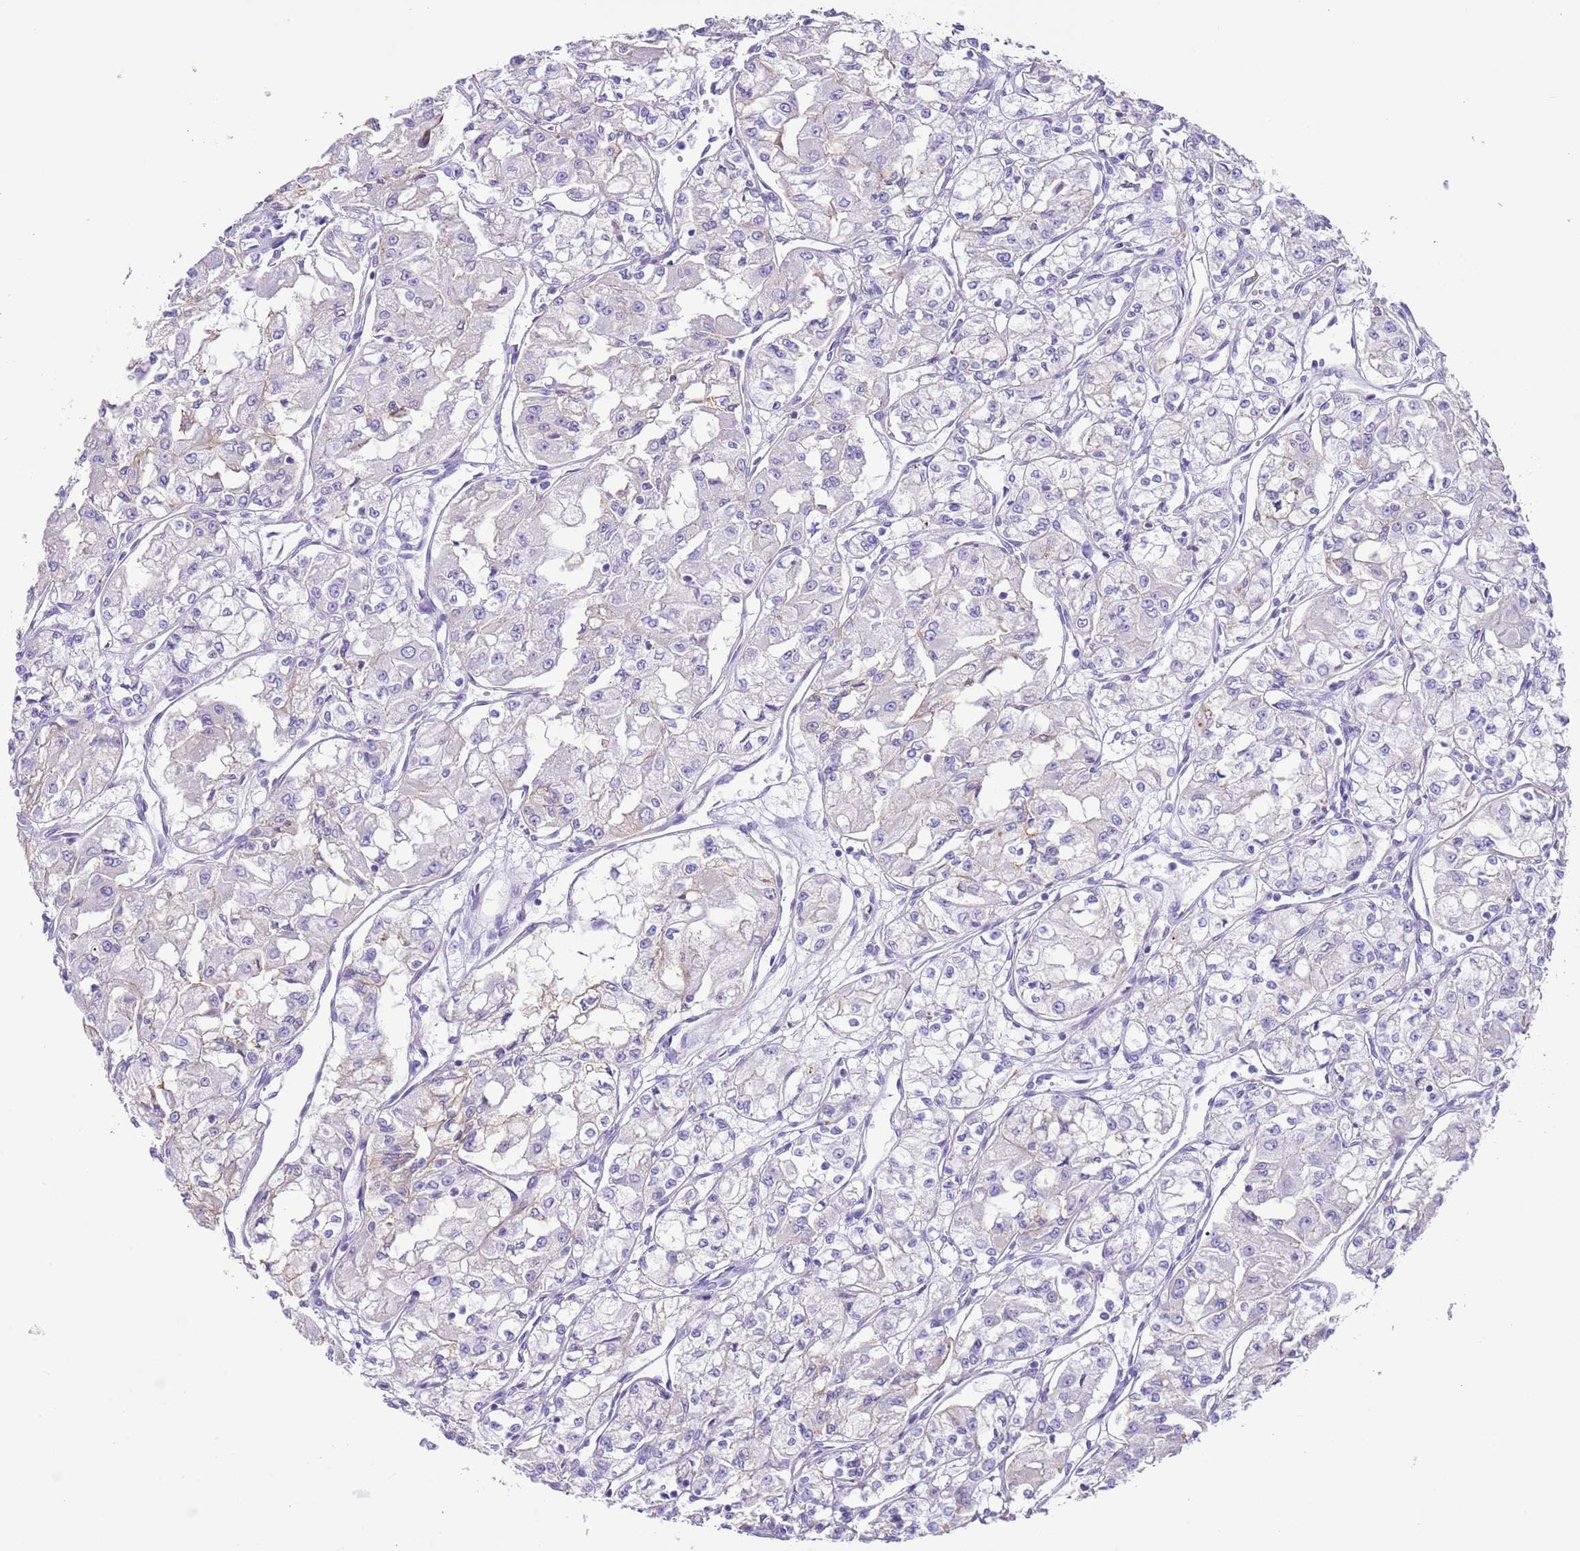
{"staining": {"intensity": "negative", "quantity": "none", "location": "none"}, "tissue": "renal cancer", "cell_type": "Tumor cells", "image_type": "cancer", "snomed": [{"axis": "morphology", "description": "Adenocarcinoma, NOS"}, {"axis": "topography", "description": "Kidney"}], "caption": "The histopathology image displays no significant expression in tumor cells of renal cancer.", "gene": "IGF1", "patient": {"sex": "male", "age": 59}}